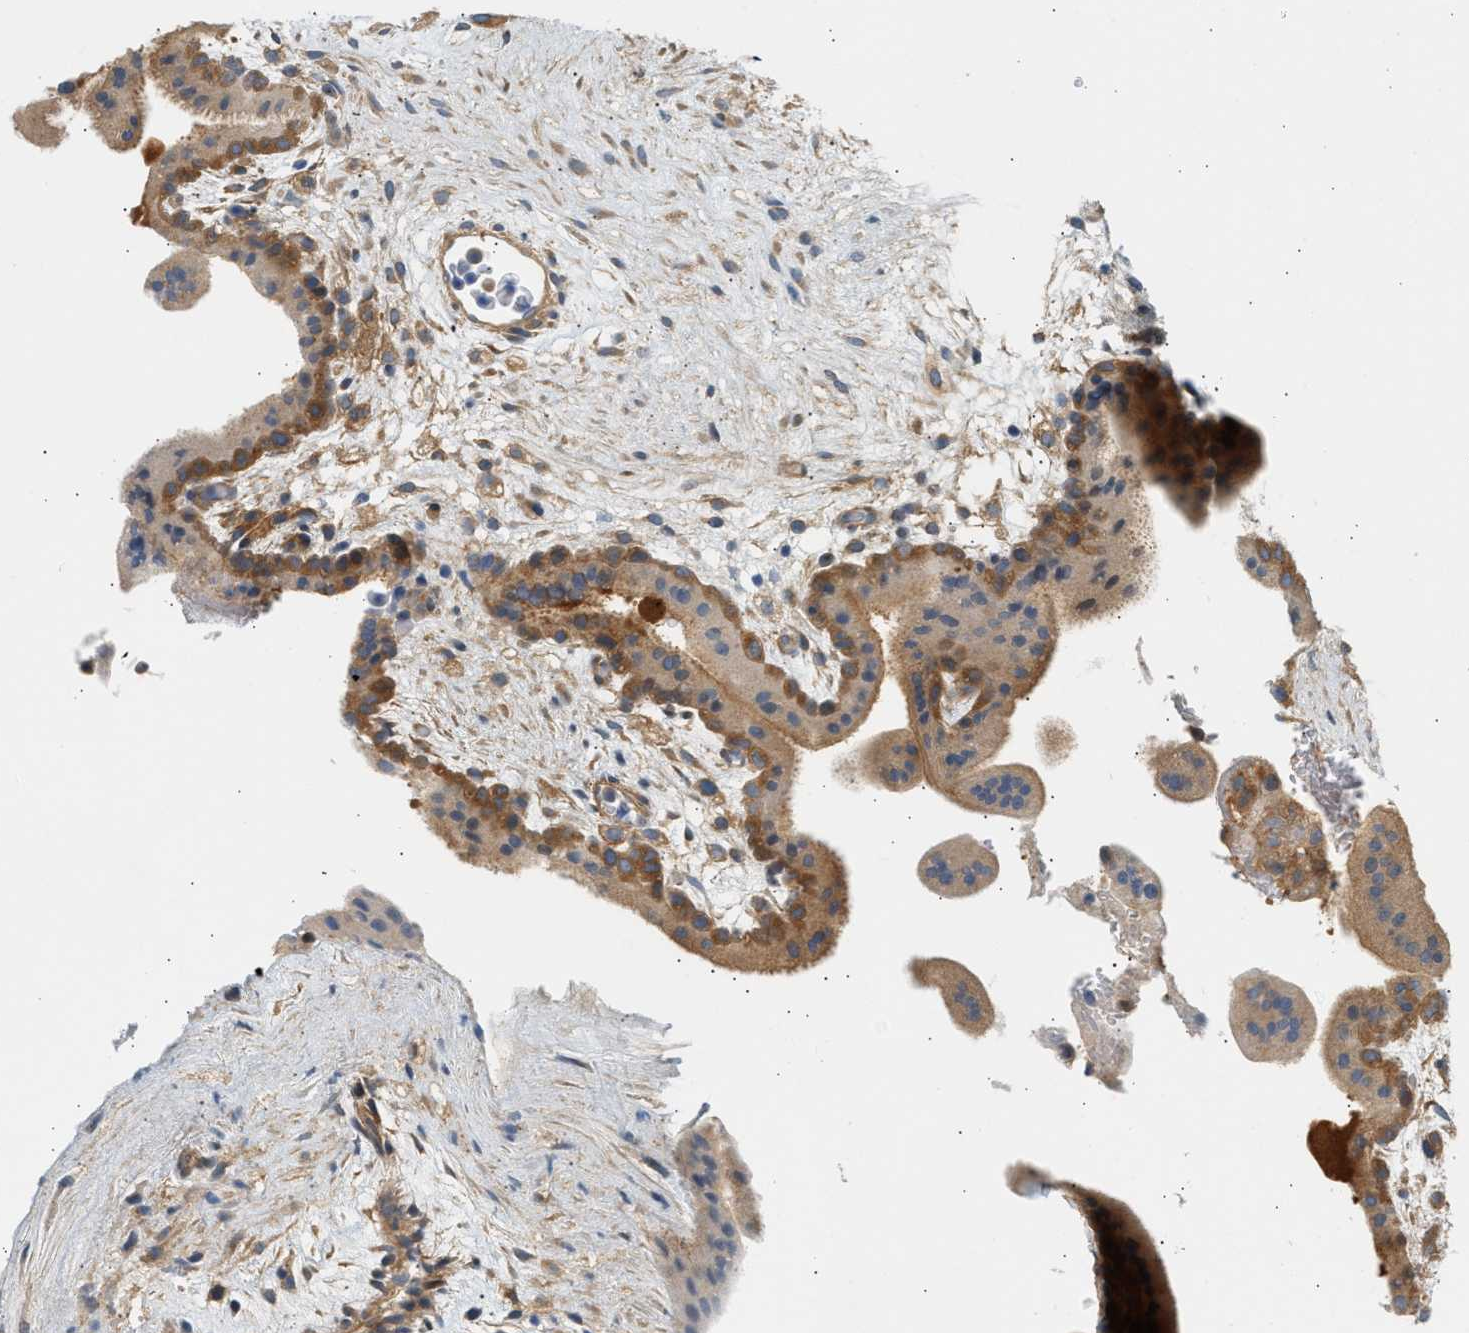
{"staining": {"intensity": "moderate", "quantity": ">75%", "location": "cytoplasmic/membranous"}, "tissue": "placenta", "cell_type": "Decidual cells", "image_type": "normal", "snomed": [{"axis": "morphology", "description": "Normal tissue, NOS"}, {"axis": "topography", "description": "Placenta"}], "caption": "Placenta stained with DAB (3,3'-diaminobenzidine) immunohistochemistry (IHC) displays medium levels of moderate cytoplasmic/membranous staining in approximately >75% of decidual cells.", "gene": "PAFAH1B1", "patient": {"sex": "female", "age": 35}}